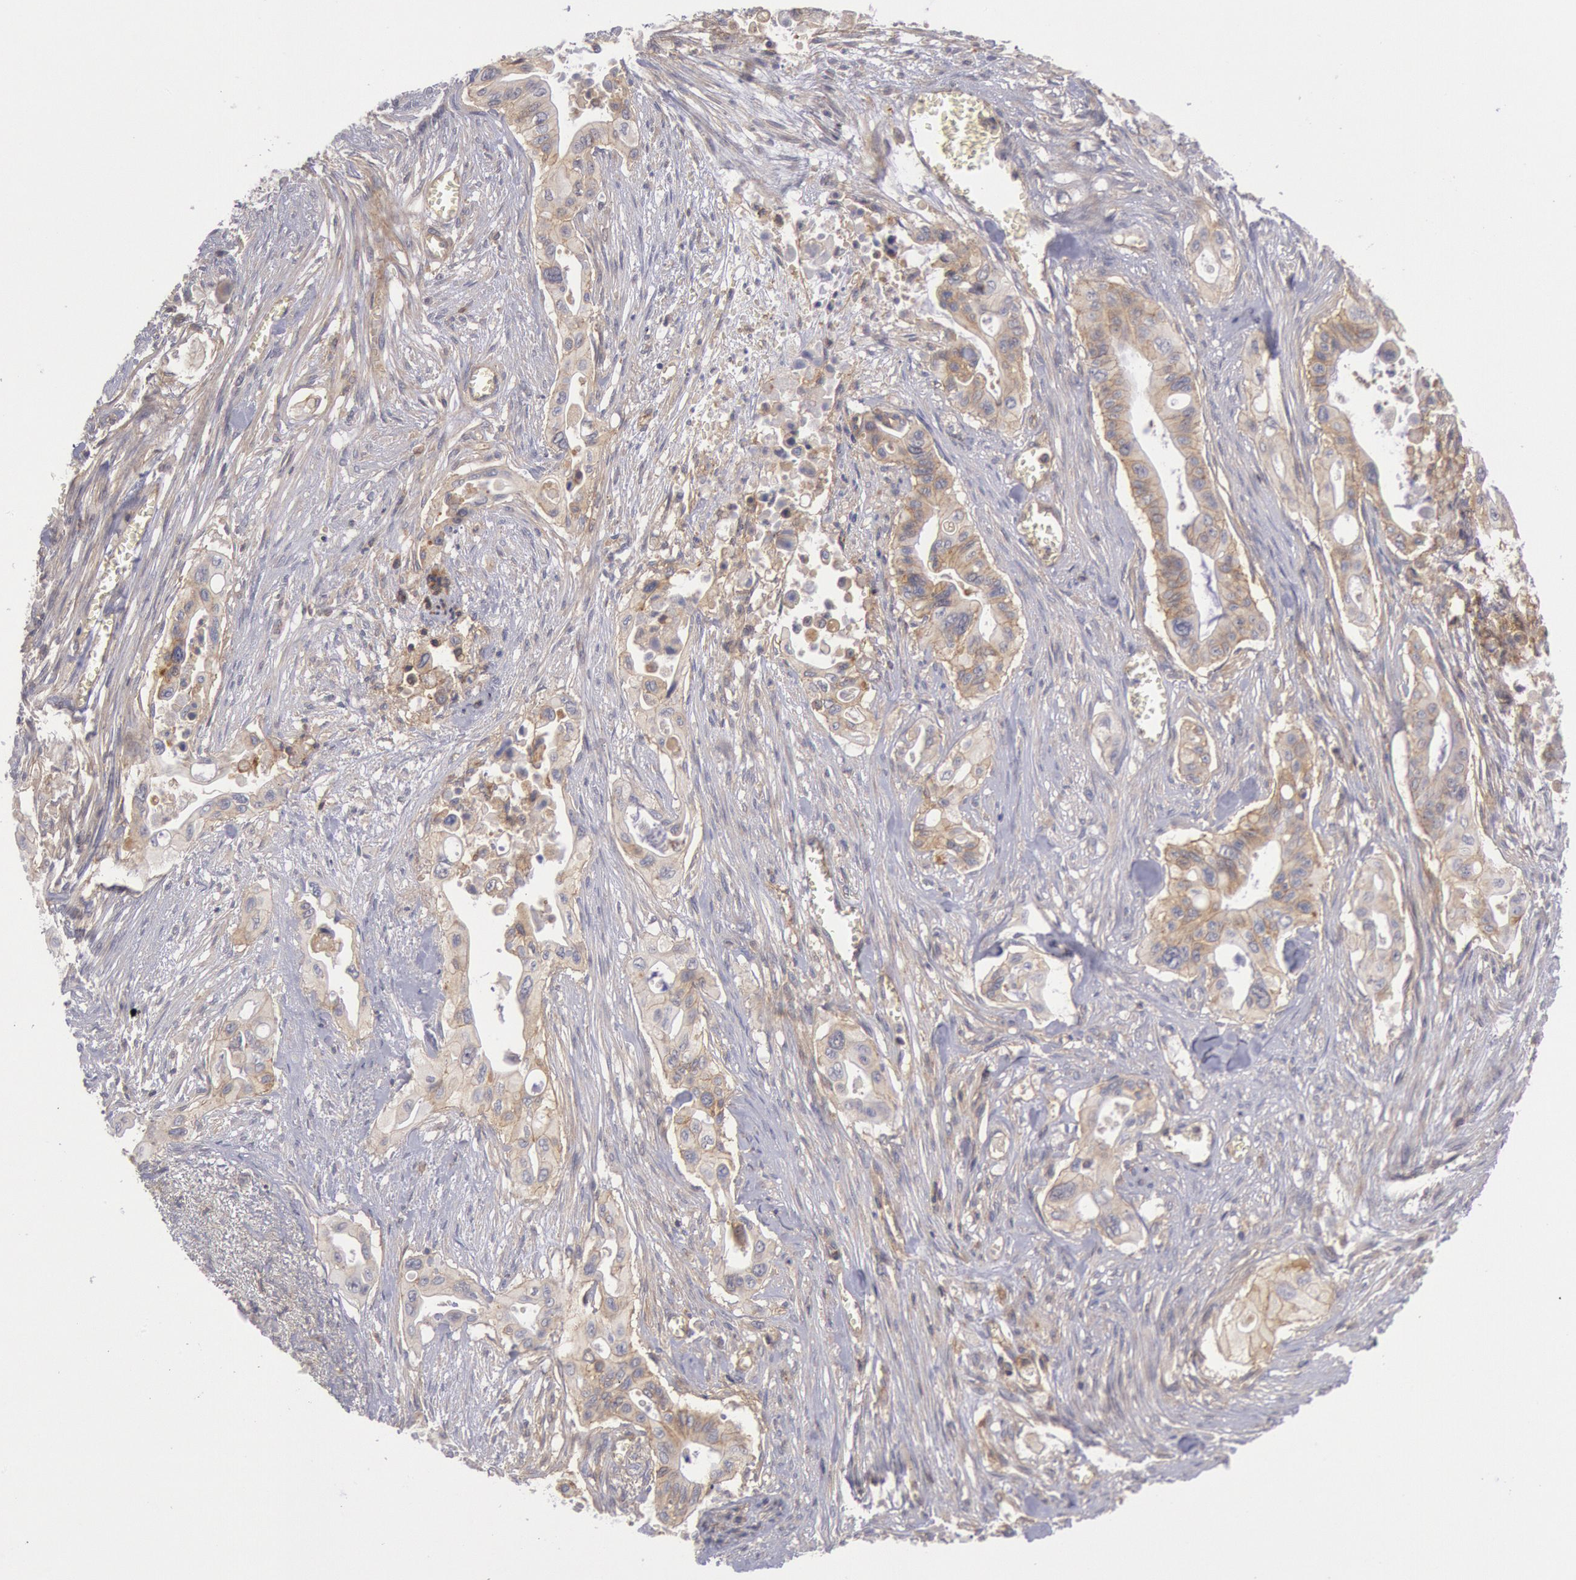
{"staining": {"intensity": "weak", "quantity": "25%-75%", "location": "cytoplasmic/membranous"}, "tissue": "pancreatic cancer", "cell_type": "Tumor cells", "image_type": "cancer", "snomed": [{"axis": "morphology", "description": "Adenocarcinoma, NOS"}, {"axis": "topography", "description": "Pancreas"}], "caption": "This image displays pancreatic adenocarcinoma stained with immunohistochemistry to label a protein in brown. The cytoplasmic/membranous of tumor cells show weak positivity for the protein. Nuclei are counter-stained blue.", "gene": "STX4", "patient": {"sex": "male", "age": 77}}